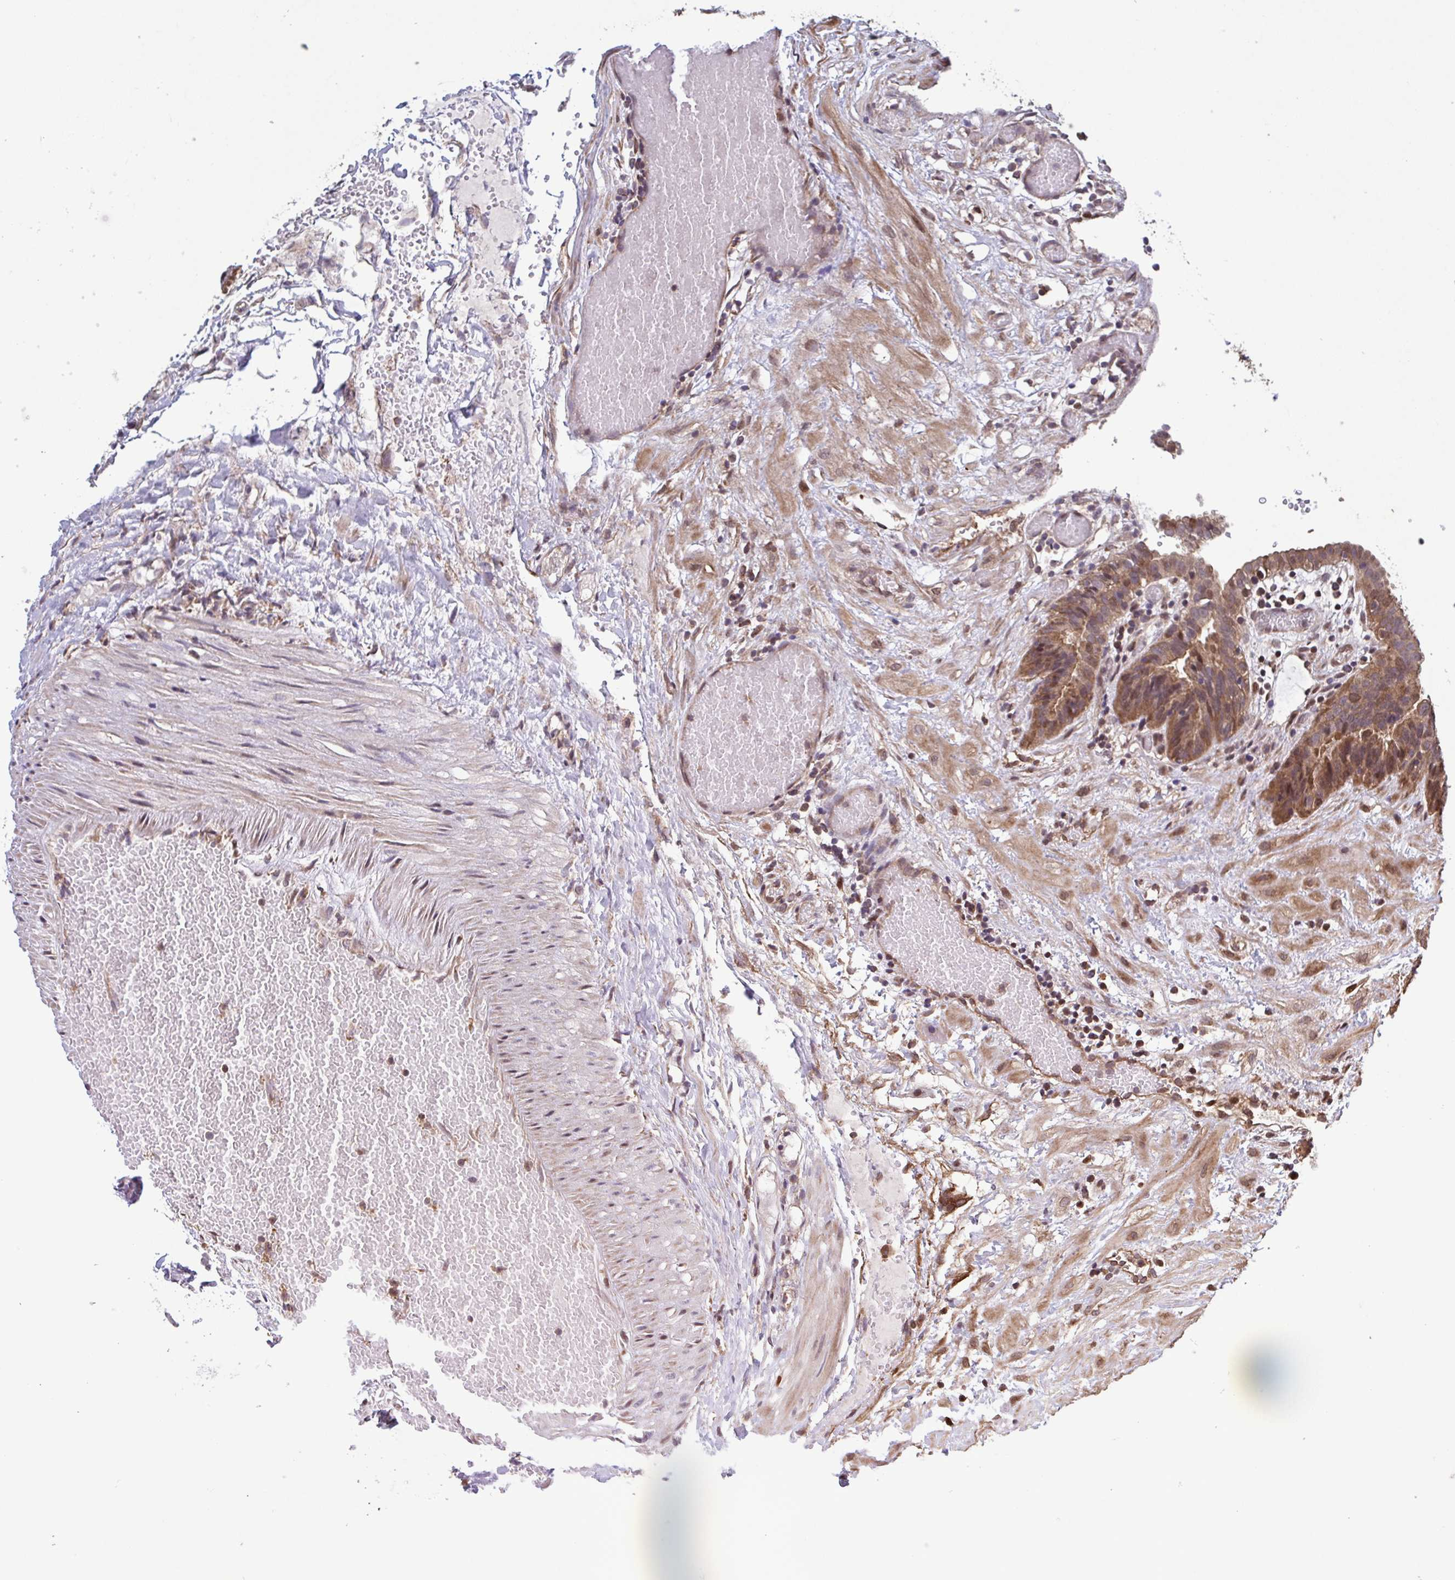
{"staining": {"intensity": "moderate", "quantity": ">75%", "location": "cytoplasmic/membranous,nuclear"}, "tissue": "fallopian tube", "cell_type": "Glandular cells", "image_type": "normal", "snomed": [{"axis": "morphology", "description": "Normal tissue, NOS"}, {"axis": "topography", "description": "Fallopian tube"}], "caption": "A medium amount of moderate cytoplasmic/membranous,nuclear positivity is appreciated in about >75% of glandular cells in normal fallopian tube.", "gene": "SEC63", "patient": {"sex": "female", "age": 37}}